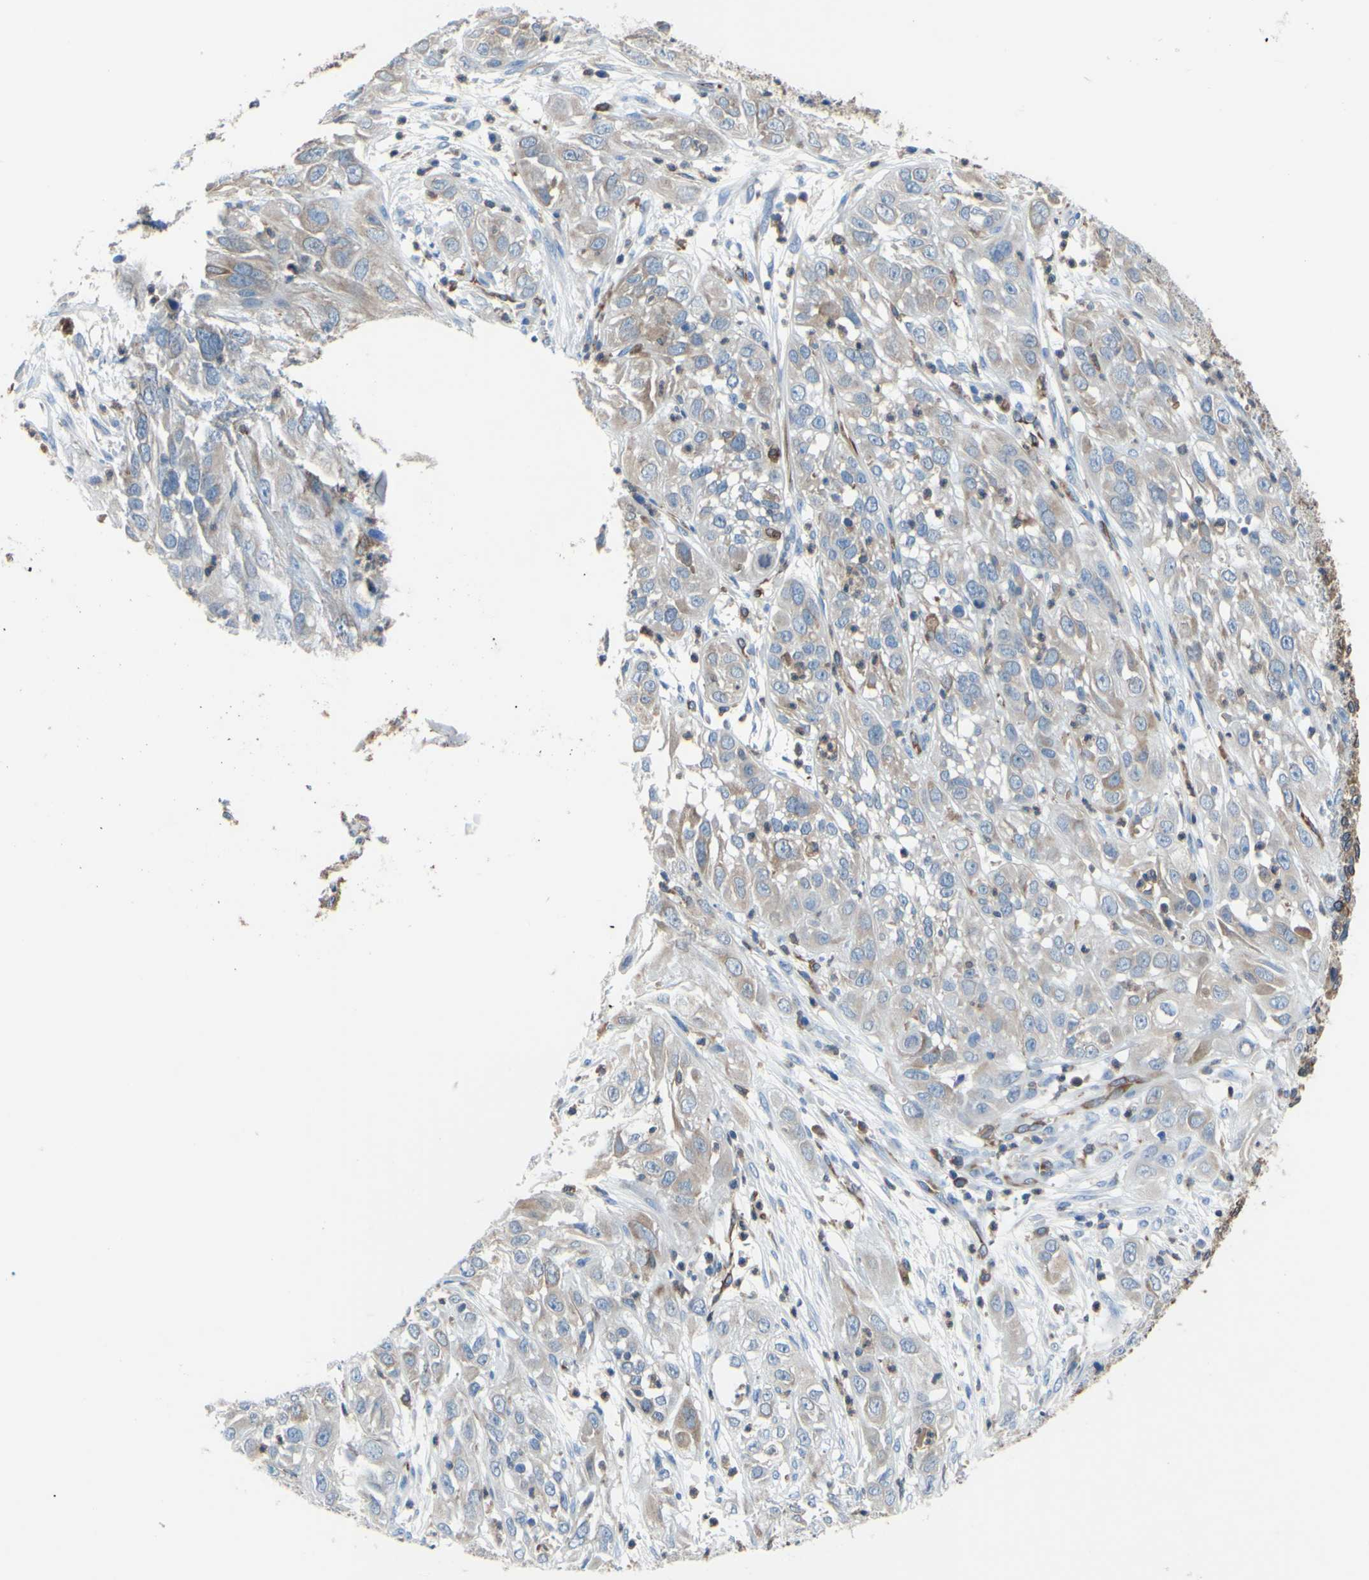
{"staining": {"intensity": "weak", "quantity": "<25%", "location": "cytoplasmic/membranous"}, "tissue": "cervical cancer", "cell_type": "Tumor cells", "image_type": "cancer", "snomed": [{"axis": "morphology", "description": "Squamous cell carcinoma, NOS"}, {"axis": "topography", "description": "Cervix"}], "caption": "Immunohistochemistry (IHC) photomicrograph of human cervical cancer (squamous cell carcinoma) stained for a protein (brown), which shows no positivity in tumor cells. (Immunohistochemistry (IHC), brightfield microscopy, high magnification).", "gene": "MGST2", "patient": {"sex": "female", "age": 32}}